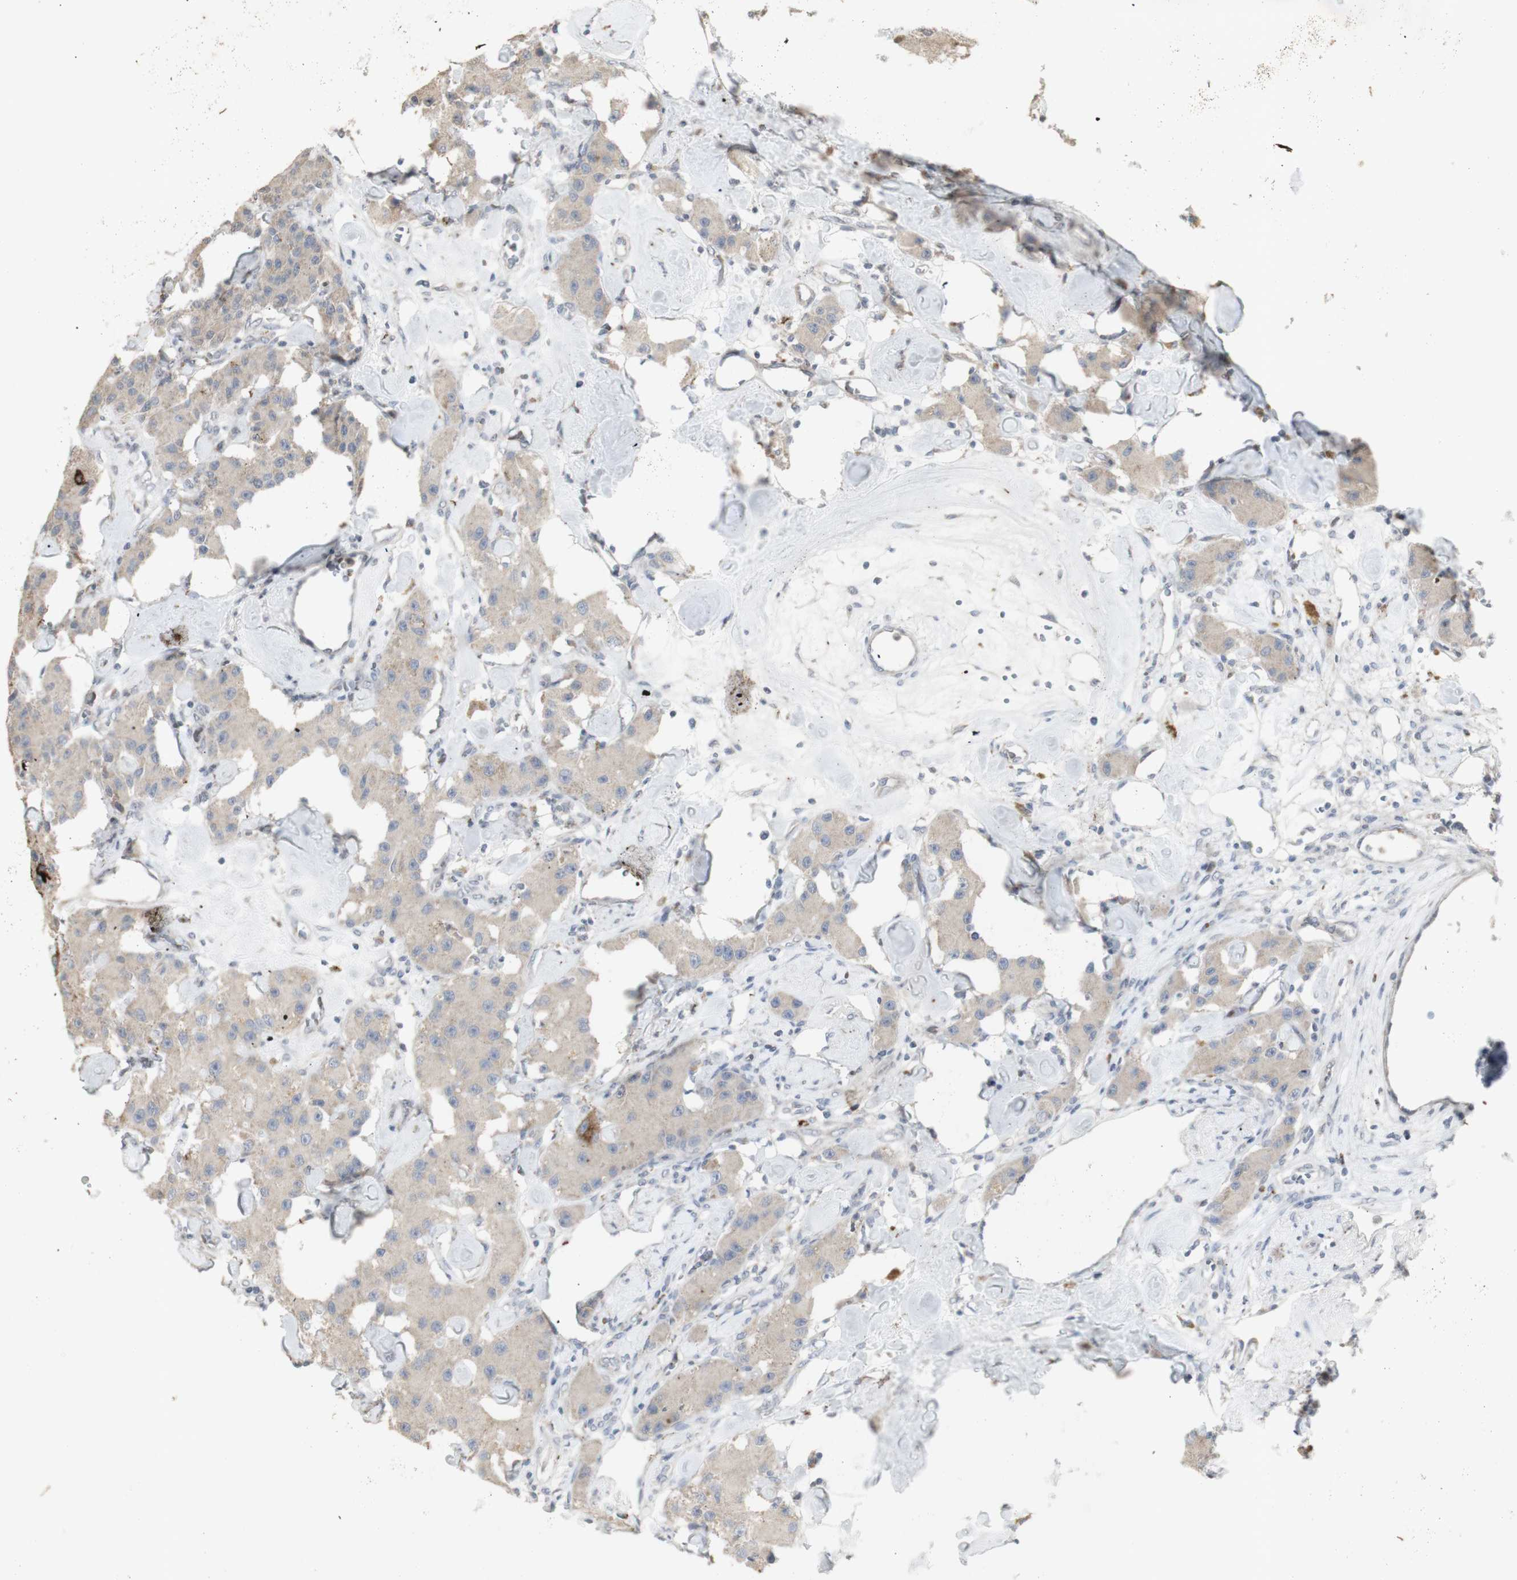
{"staining": {"intensity": "weak", "quantity": ">75%", "location": "cytoplasmic/membranous"}, "tissue": "carcinoid", "cell_type": "Tumor cells", "image_type": "cancer", "snomed": [{"axis": "morphology", "description": "Carcinoid, malignant, NOS"}, {"axis": "topography", "description": "Pancreas"}], "caption": "Carcinoid stained for a protein (brown) shows weak cytoplasmic/membranous positive positivity in approximately >75% of tumor cells.", "gene": "INS", "patient": {"sex": "male", "age": 41}}